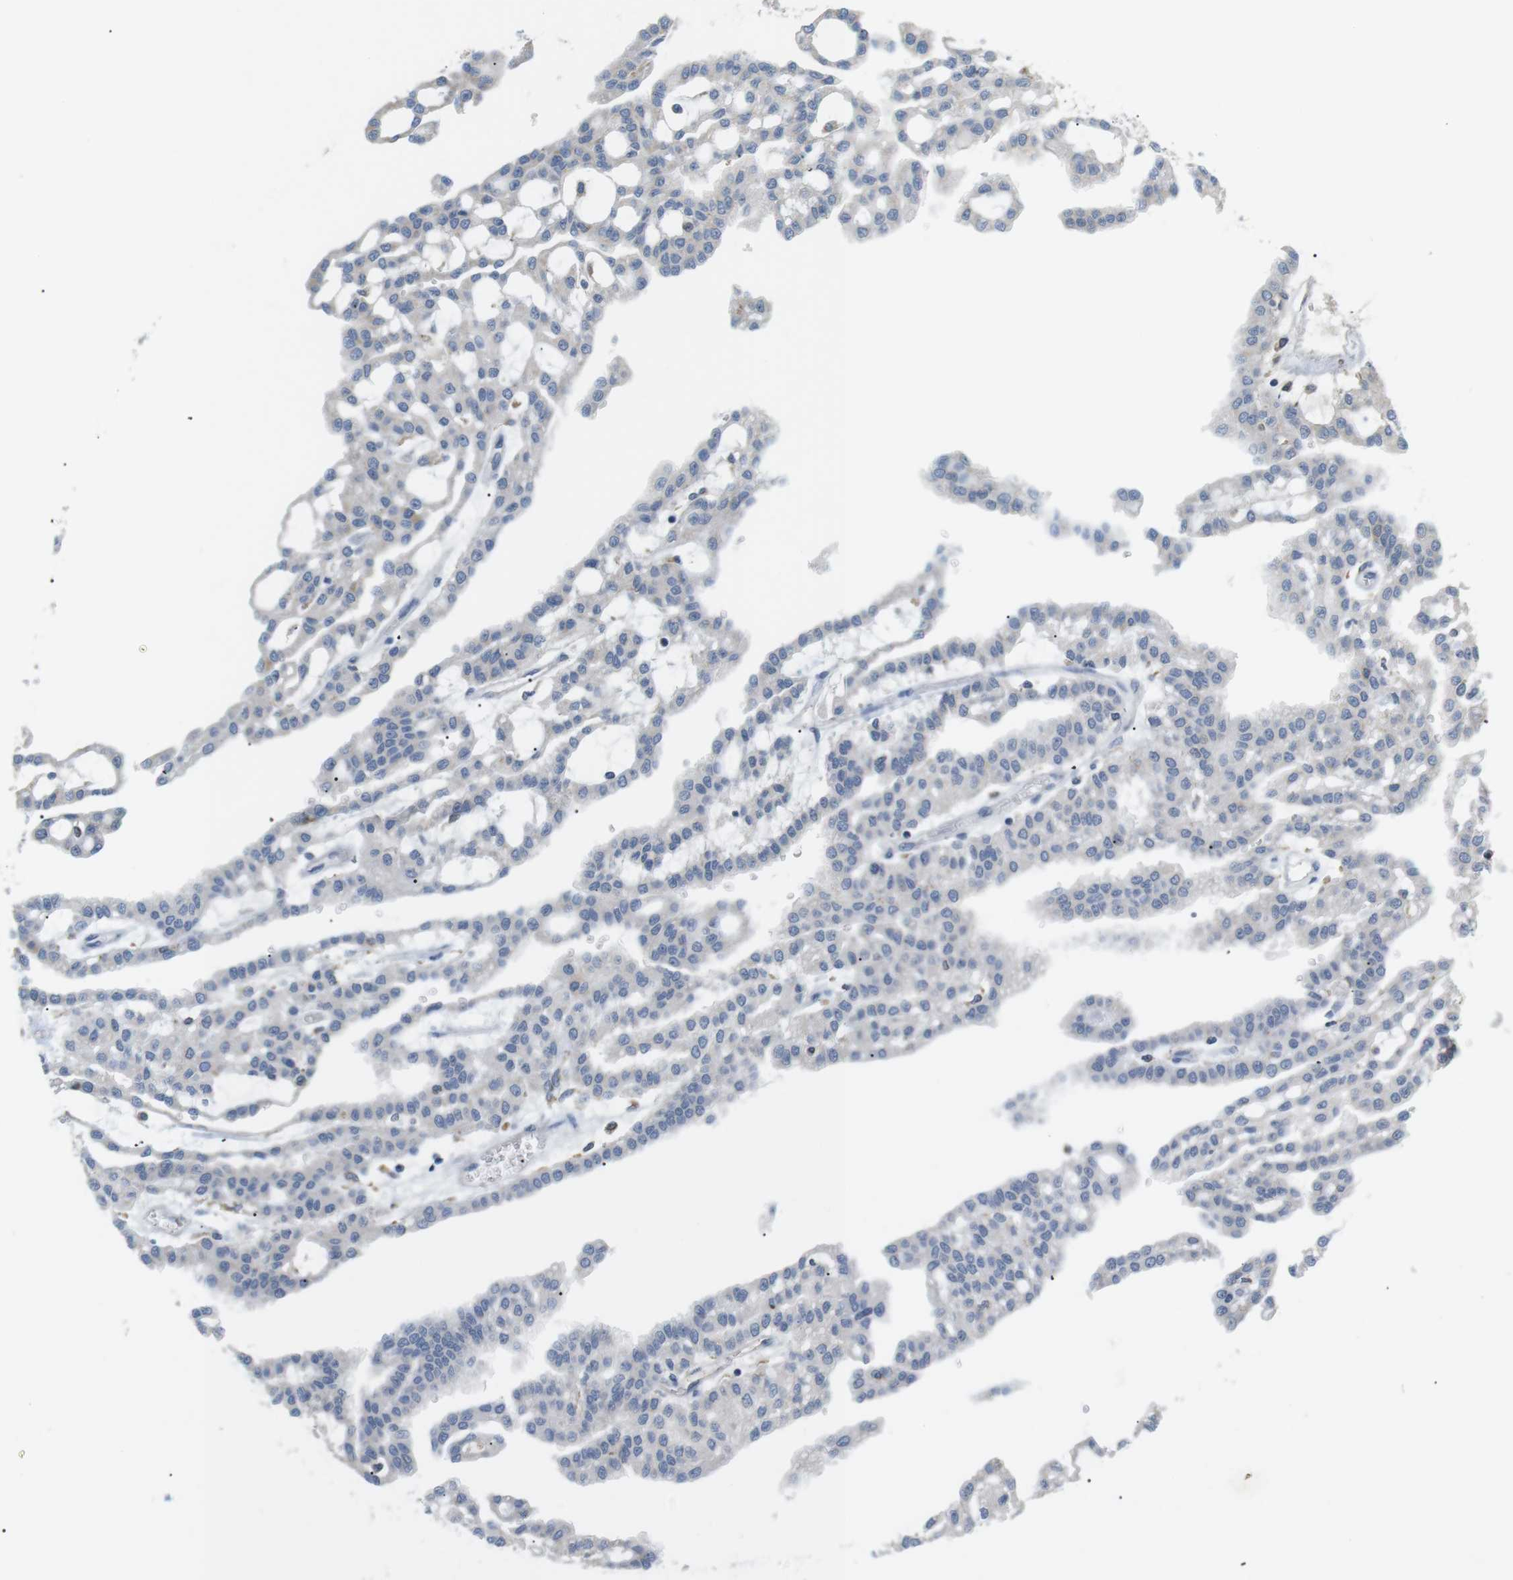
{"staining": {"intensity": "negative", "quantity": "none", "location": "none"}, "tissue": "renal cancer", "cell_type": "Tumor cells", "image_type": "cancer", "snomed": [{"axis": "morphology", "description": "Adenocarcinoma, NOS"}, {"axis": "topography", "description": "Kidney"}], "caption": "Tumor cells are negative for brown protein staining in renal adenocarcinoma.", "gene": "CD300E", "patient": {"sex": "male", "age": 63}}